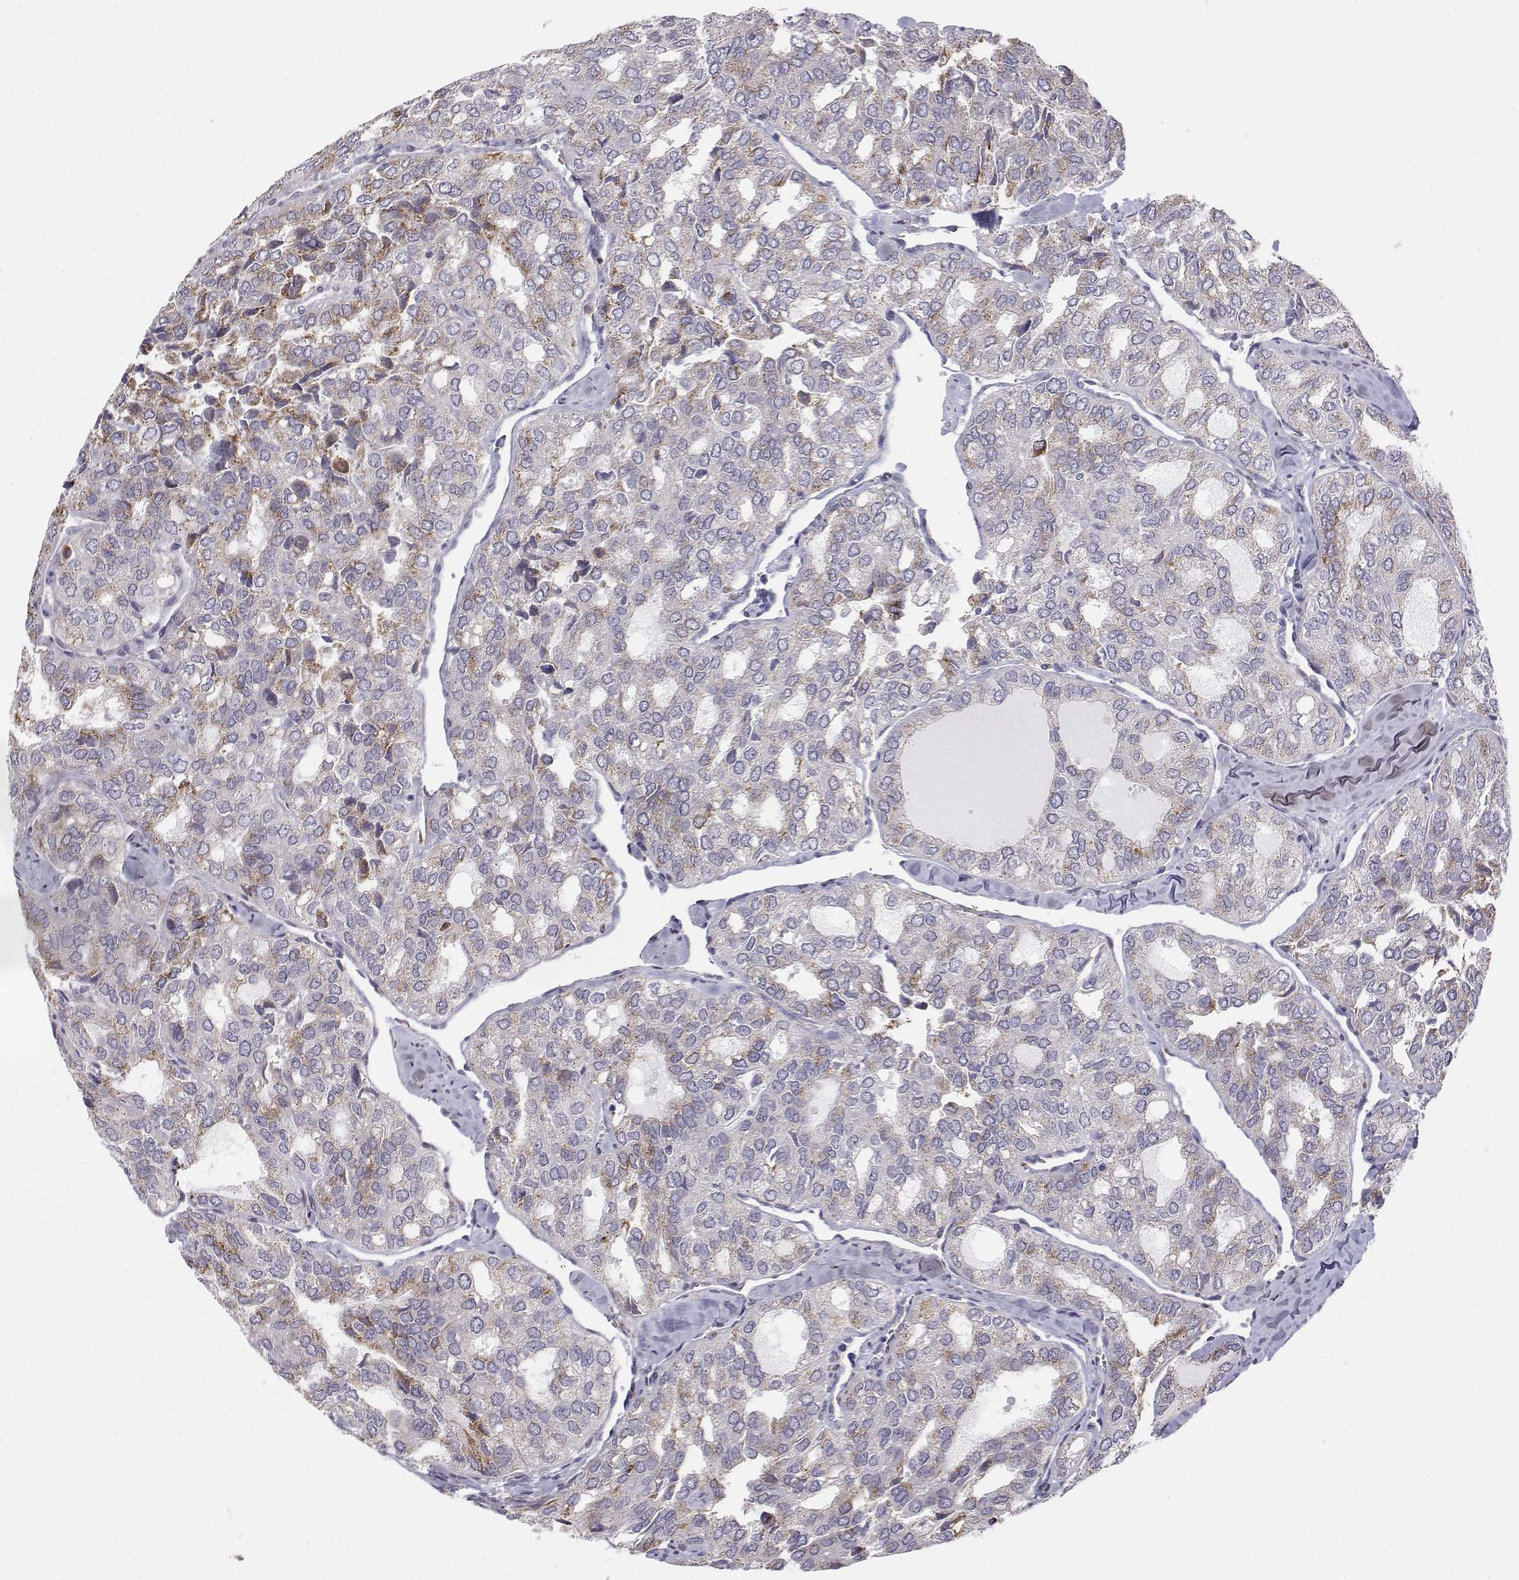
{"staining": {"intensity": "weak", "quantity": "<25%", "location": "cytoplasmic/membranous"}, "tissue": "thyroid cancer", "cell_type": "Tumor cells", "image_type": "cancer", "snomed": [{"axis": "morphology", "description": "Follicular adenoma carcinoma, NOS"}, {"axis": "topography", "description": "Thyroid gland"}], "caption": "Protein analysis of follicular adenoma carcinoma (thyroid) shows no significant expression in tumor cells. The staining was performed using DAB (3,3'-diaminobenzidine) to visualize the protein expression in brown, while the nuclei were stained in blue with hematoxylin (Magnification: 20x).", "gene": "STARD13", "patient": {"sex": "male", "age": 75}}